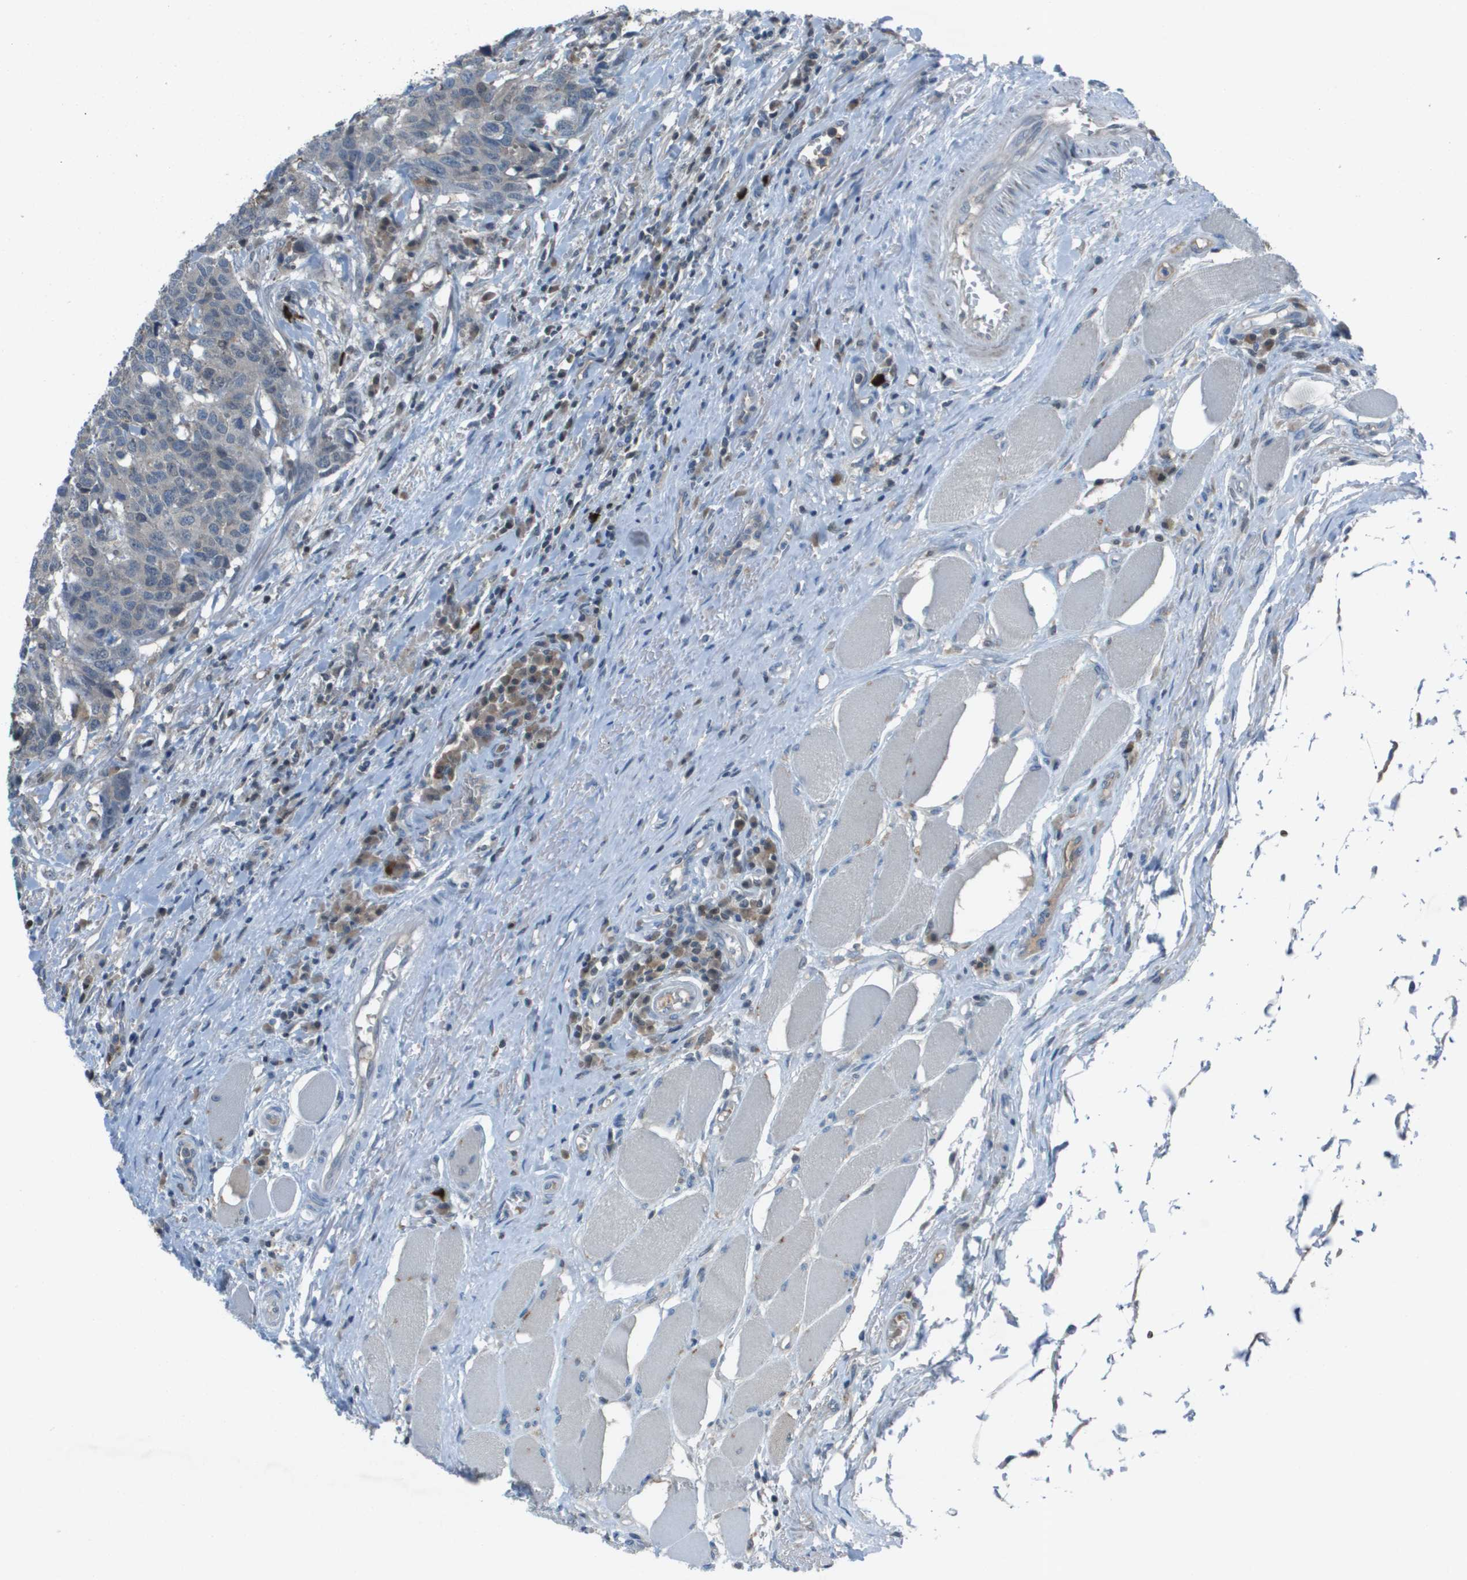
{"staining": {"intensity": "negative", "quantity": "none", "location": "none"}, "tissue": "head and neck cancer", "cell_type": "Tumor cells", "image_type": "cancer", "snomed": [{"axis": "morphology", "description": "Squamous cell carcinoma, NOS"}, {"axis": "topography", "description": "Head-Neck"}], "caption": "The IHC photomicrograph has no significant expression in tumor cells of squamous cell carcinoma (head and neck) tissue.", "gene": "CAMK4", "patient": {"sex": "male", "age": 66}}